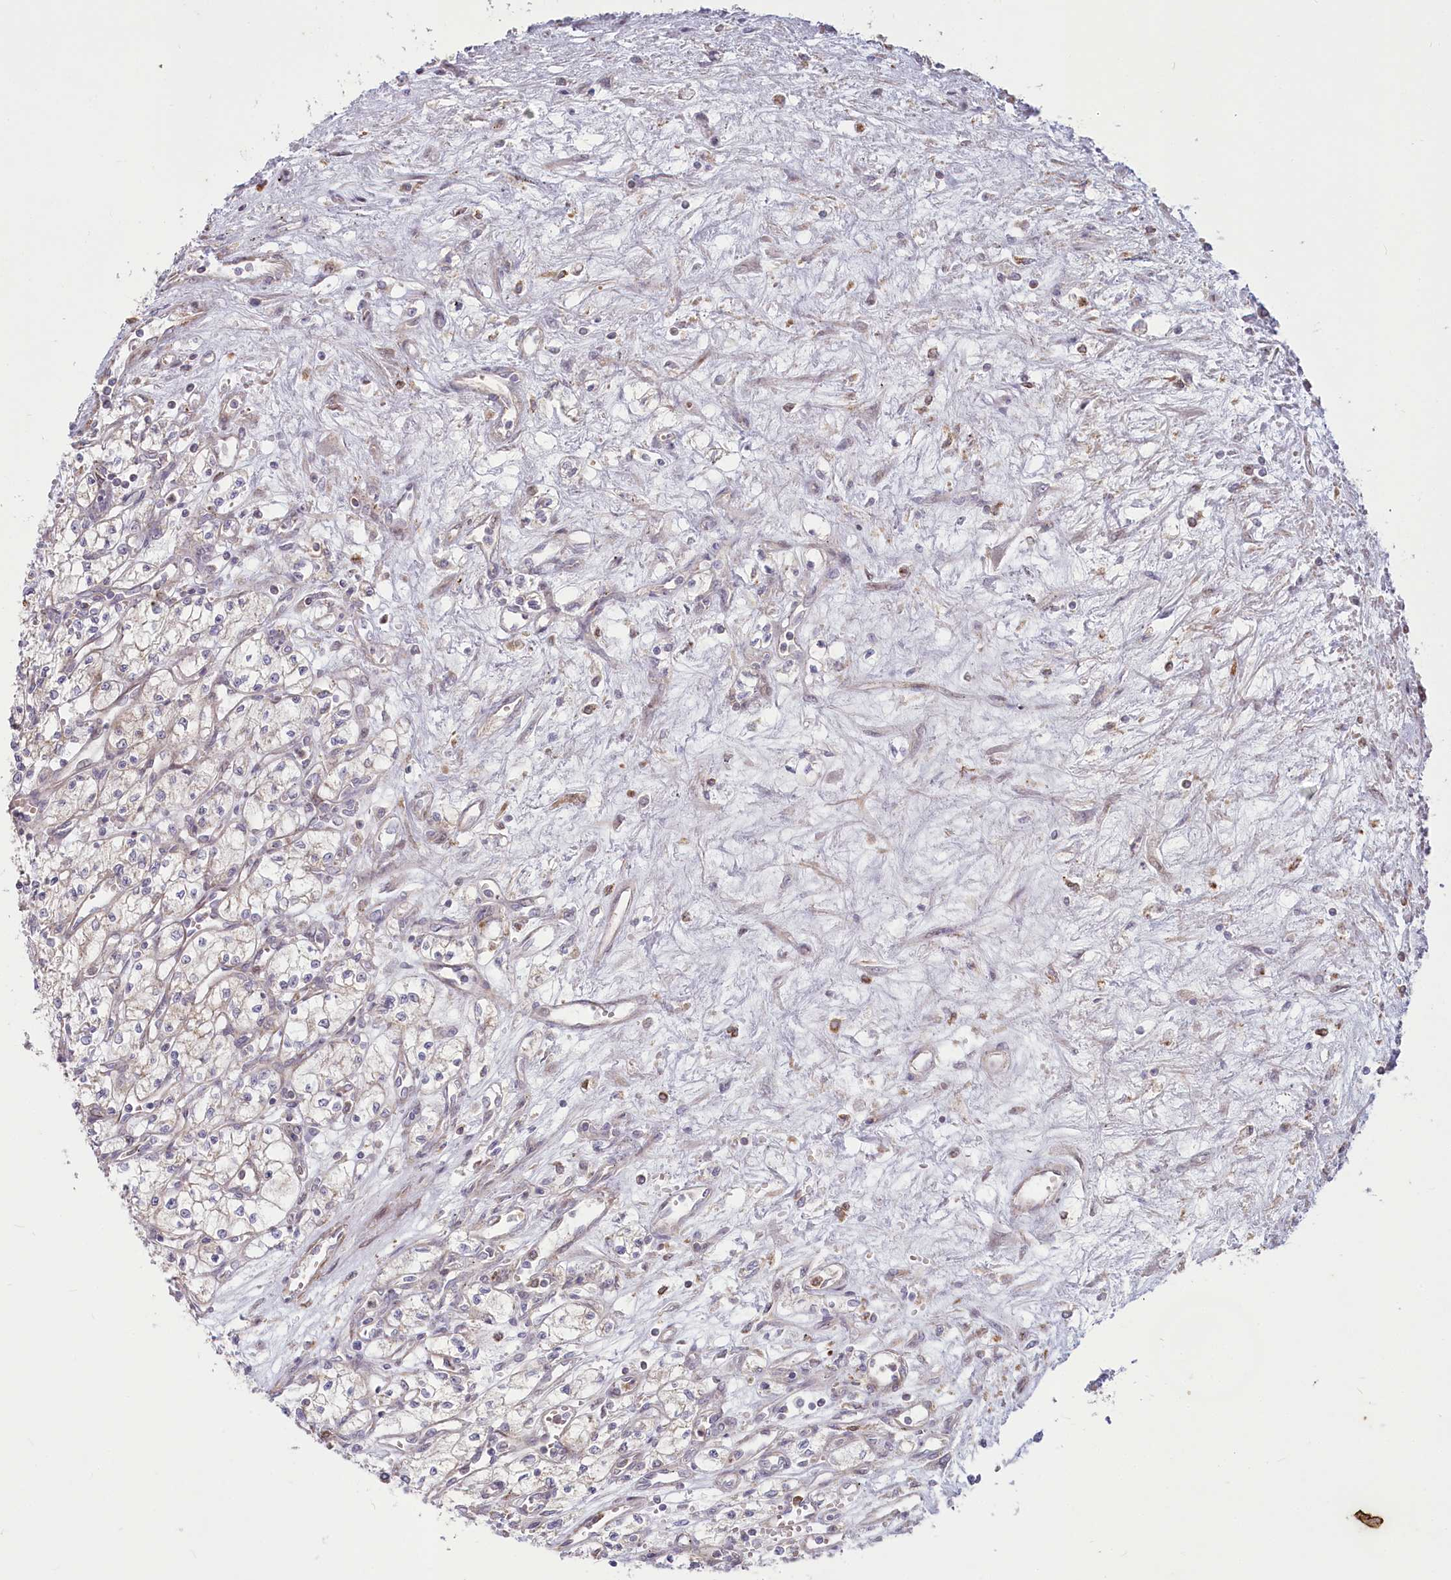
{"staining": {"intensity": "negative", "quantity": "none", "location": "none"}, "tissue": "renal cancer", "cell_type": "Tumor cells", "image_type": "cancer", "snomed": [{"axis": "morphology", "description": "Adenocarcinoma, NOS"}, {"axis": "topography", "description": "Kidney"}], "caption": "Immunohistochemistry histopathology image of neoplastic tissue: human adenocarcinoma (renal) stained with DAB exhibits no significant protein positivity in tumor cells.", "gene": "MTG1", "patient": {"sex": "male", "age": 59}}